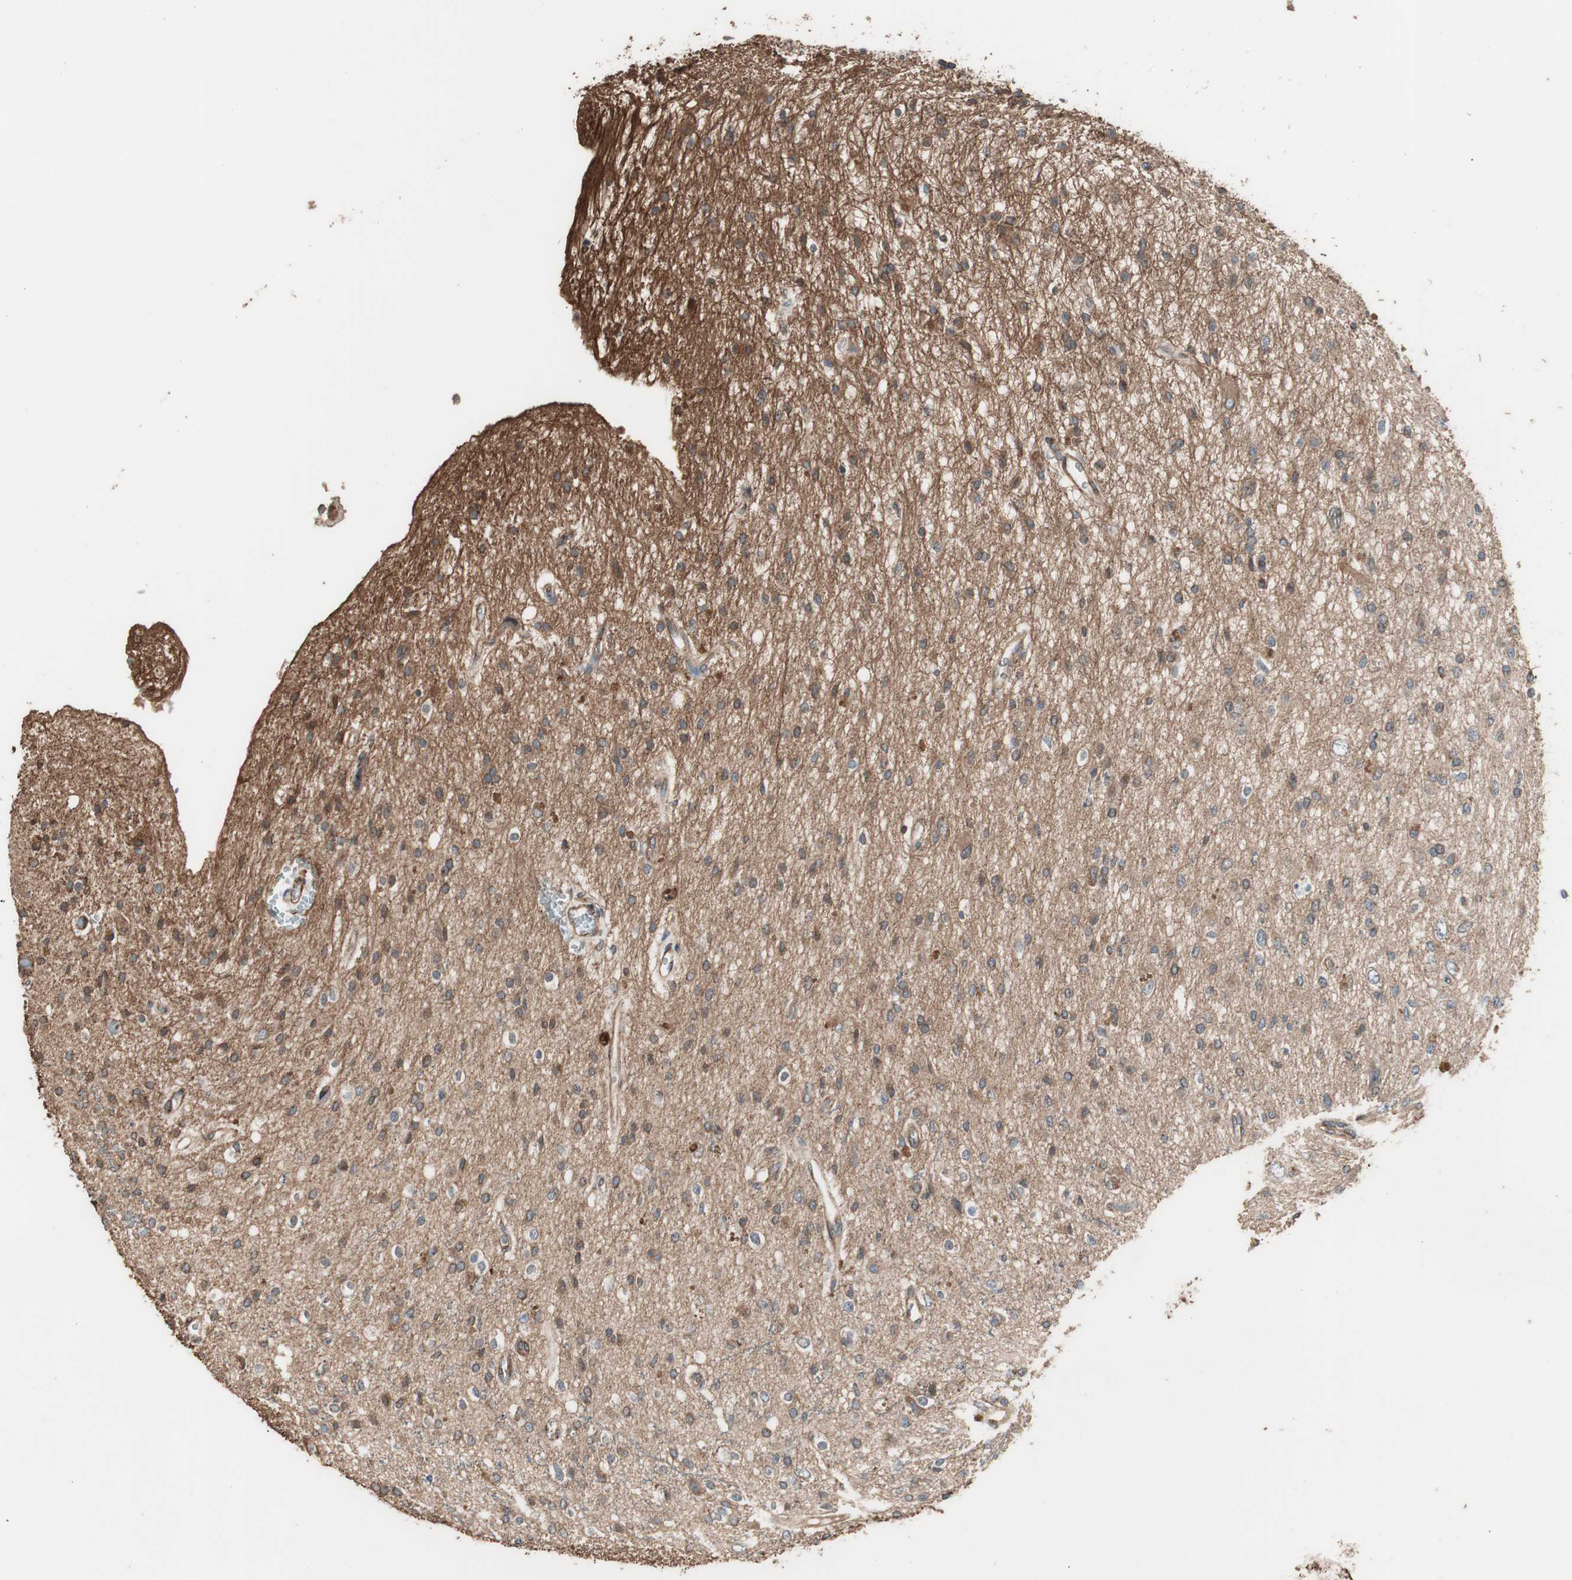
{"staining": {"intensity": "moderate", "quantity": "25%-75%", "location": "cytoplasmic/membranous"}, "tissue": "glioma", "cell_type": "Tumor cells", "image_type": "cancer", "snomed": [{"axis": "morphology", "description": "Glioma, malignant, High grade"}, {"axis": "topography", "description": "Brain"}], "caption": "Protein expression analysis of human malignant high-grade glioma reveals moderate cytoplasmic/membranous staining in approximately 25%-75% of tumor cells.", "gene": "LZTS1", "patient": {"sex": "male", "age": 47}}